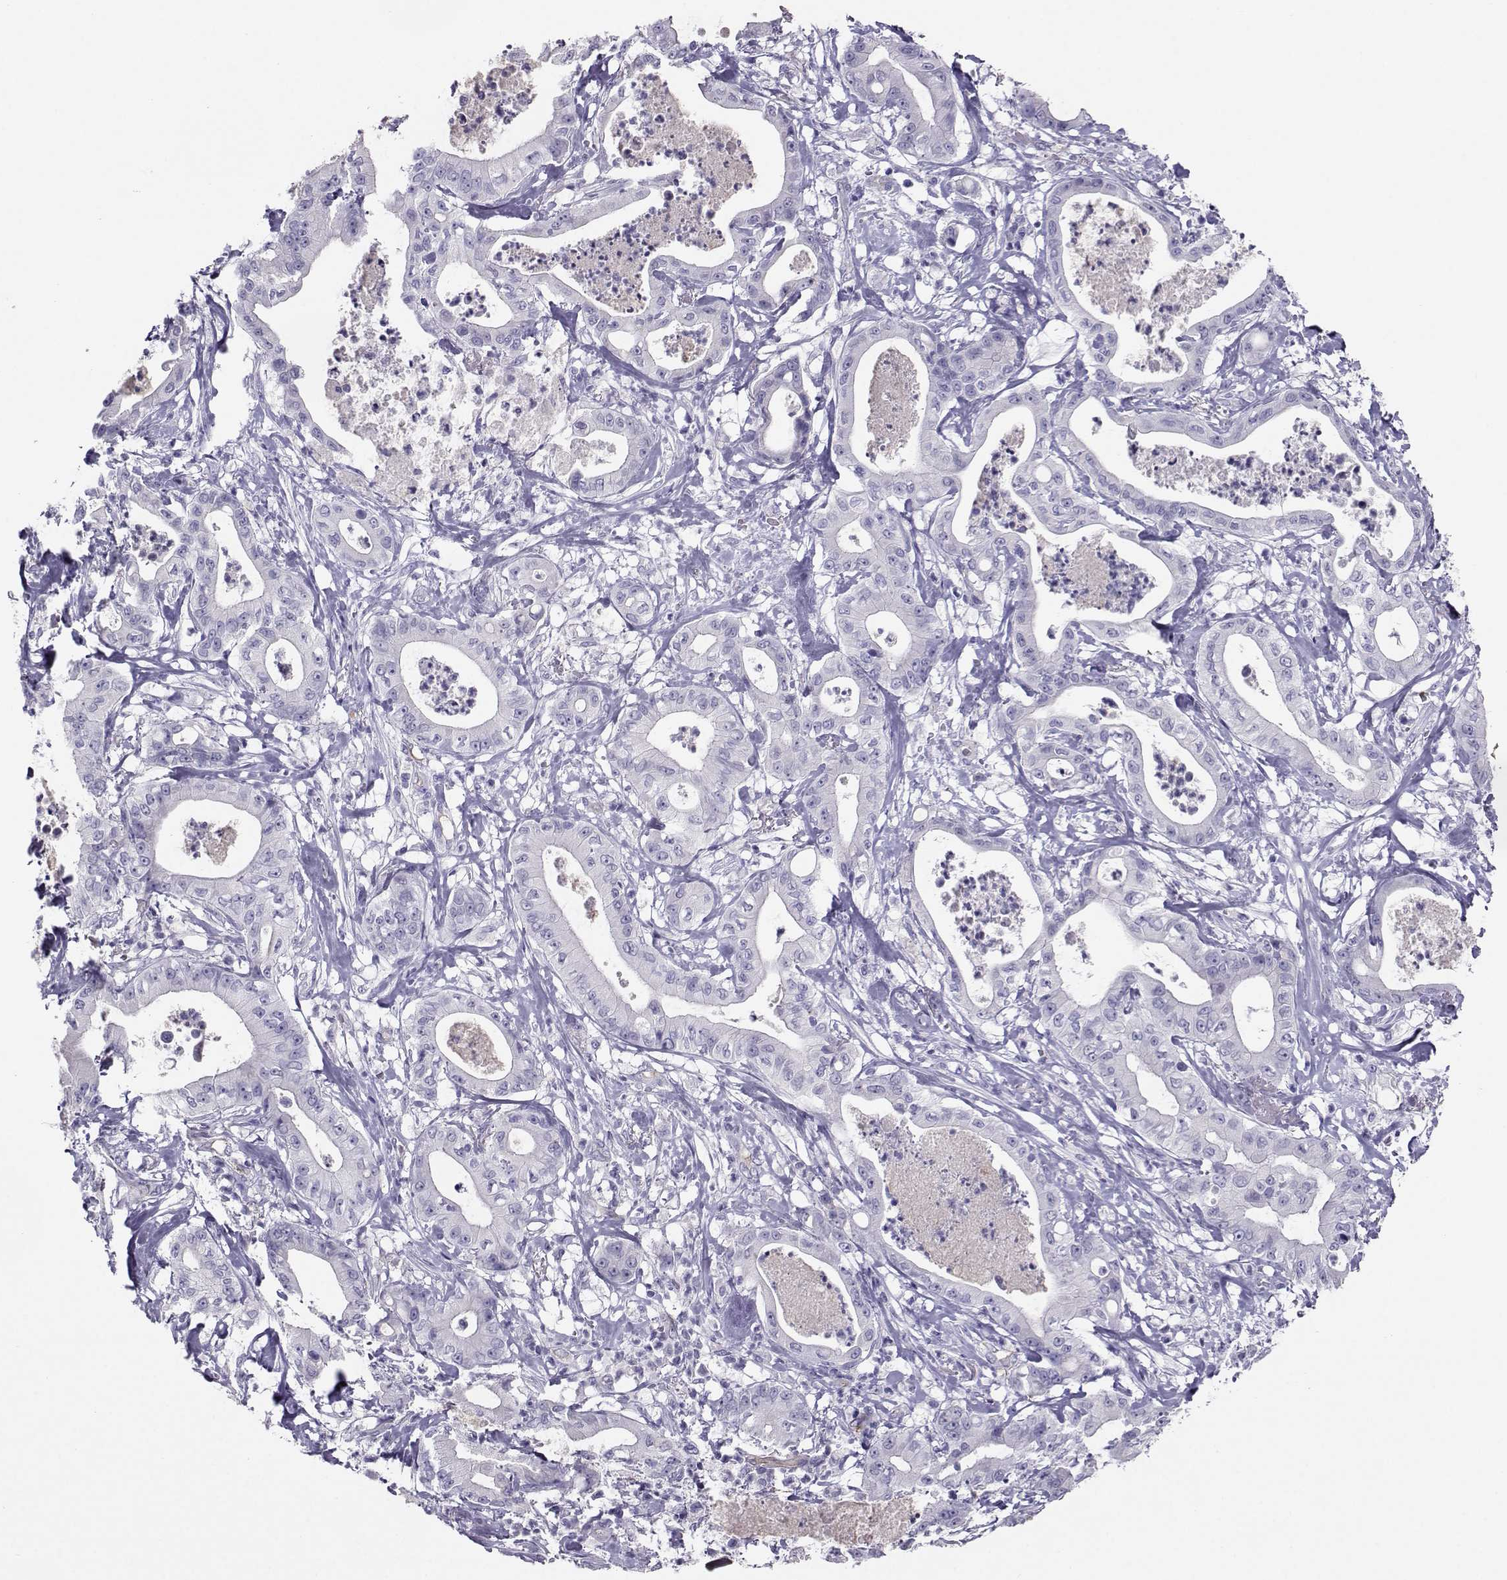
{"staining": {"intensity": "negative", "quantity": "none", "location": "none"}, "tissue": "pancreatic cancer", "cell_type": "Tumor cells", "image_type": "cancer", "snomed": [{"axis": "morphology", "description": "Adenocarcinoma, NOS"}, {"axis": "topography", "description": "Pancreas"}], "caption": "Image shows no significant protein positivity in tumor cells of pancreatic adenocarcinoma.", "gene": "CLUL1", "patient": {"sex": "male", "age": 71}}